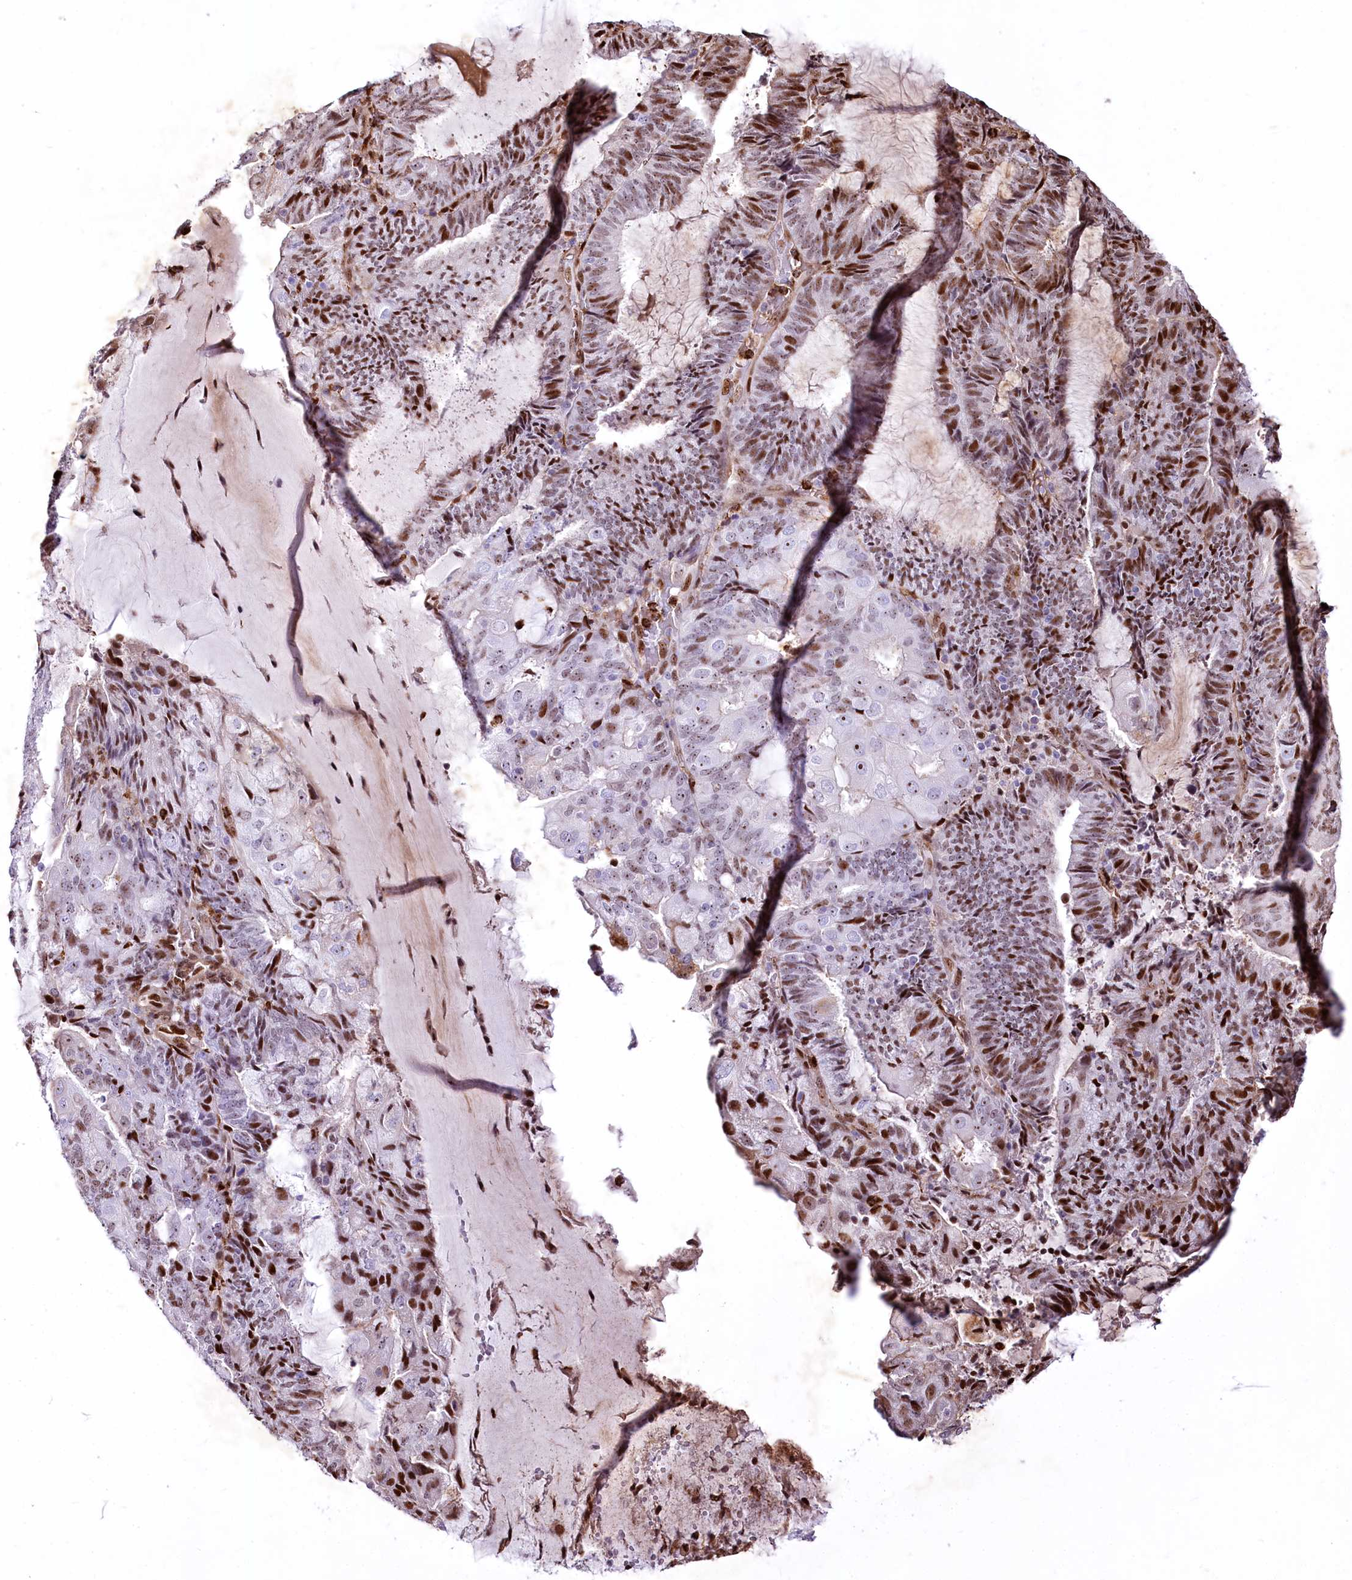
{"staining": {"intensity": "moderate", "quantity": "25%-75%", "location": "nuclear"}, "tissue": "endometrial cancer", "cell_type": "Tumor cells", "image_type": "cancer", "snomed": [{"axis": "morphology", "description": "Adenocarcinoma, NOS"}, {"axis": "topography", "description": "Endometrium"}], "caption": "High-power microscopy captured an immunohistochemistry (IHC) micrograph of adenocarcinoma (endometrial), revealing moderate nuclear positivity in about 25%-75% of tumor cells.", "gene": "PTMS", "patient": {"sex": "female", "age": 81}}